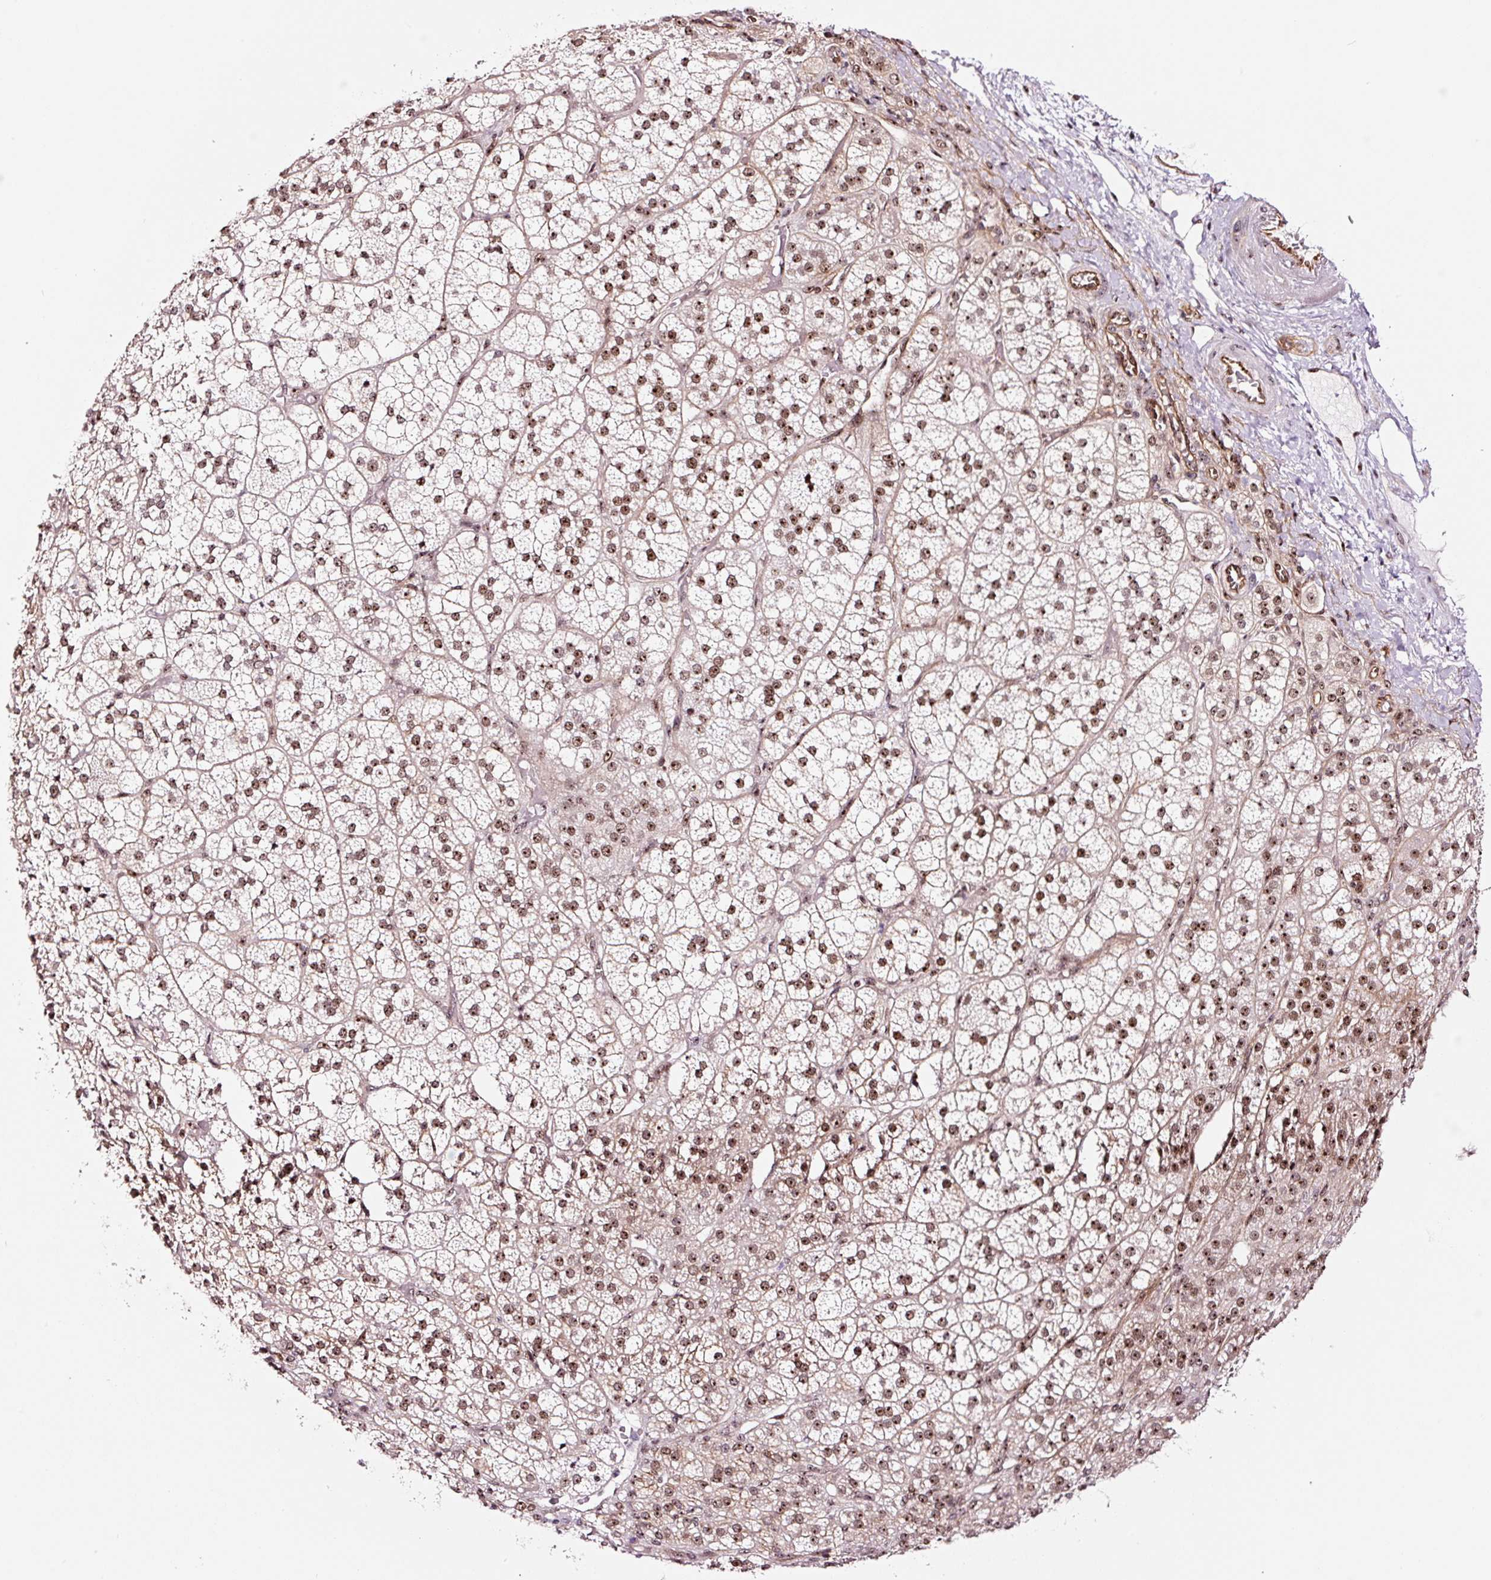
{"staining": {"intensity": "strong", "quantity": ">75%", "location": "nuclear"}, "tissue": "adrenal gland", "cell_type": "Glandular cells", "image_type": "normal", "snomed": [{"axis": "morphology", "description": "Normal tissue, NOS"}, {"axis": "topography", "description": "Adrenal gland"}], "caption": "Brown immunohistochemical staining in unremarkable human adrenal gland displays strong nuclear expression in about >75% of glandular cells. The staining was performed using DAB to visualize the protein expression in brown, while the nuclei were stained in blue with hematoxylin (Magnification: 20x).", "gene": "GNL3", "patient": {"sex": "female", "age": 60}}